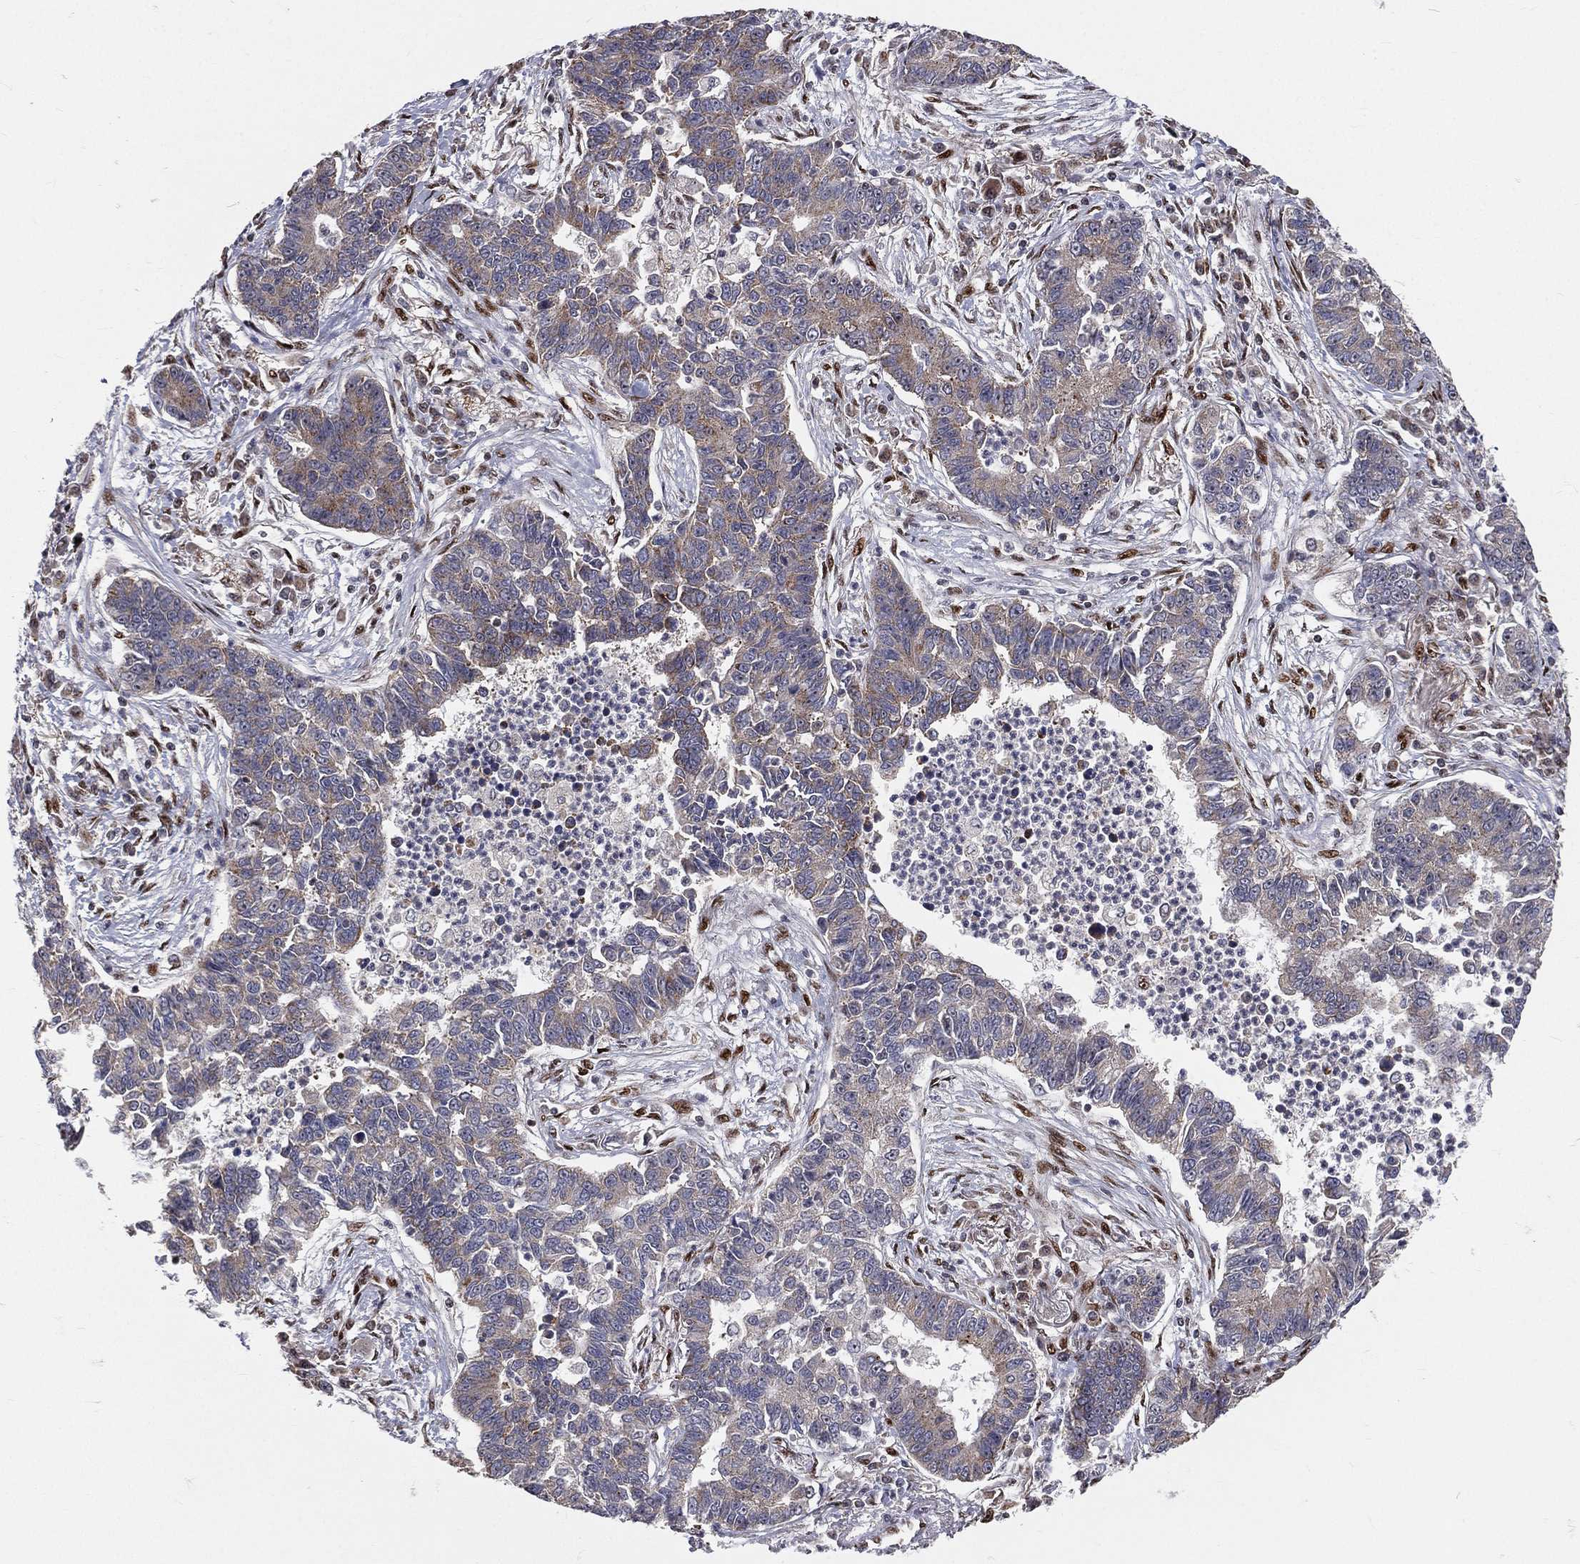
{"staining": {"intensity": "moderate", "quantity": "25%-75%", "location": "cytoplasmic/membranous"}, "tissue": "lung cancer", "cell_type": "Tumor cells", "image_type": "cancer", "snomed": [{"axis": "morphology", "description": "Adenocarcinoma, NOS"}, {"axis": "topography", "description": "Lung"}], "caption": "Lung cancer stained with a protein marker demonstrates moderate staining in tumor cells.", "gene": "ZEB1", "patient": {"sex": "female", "age": 57}}